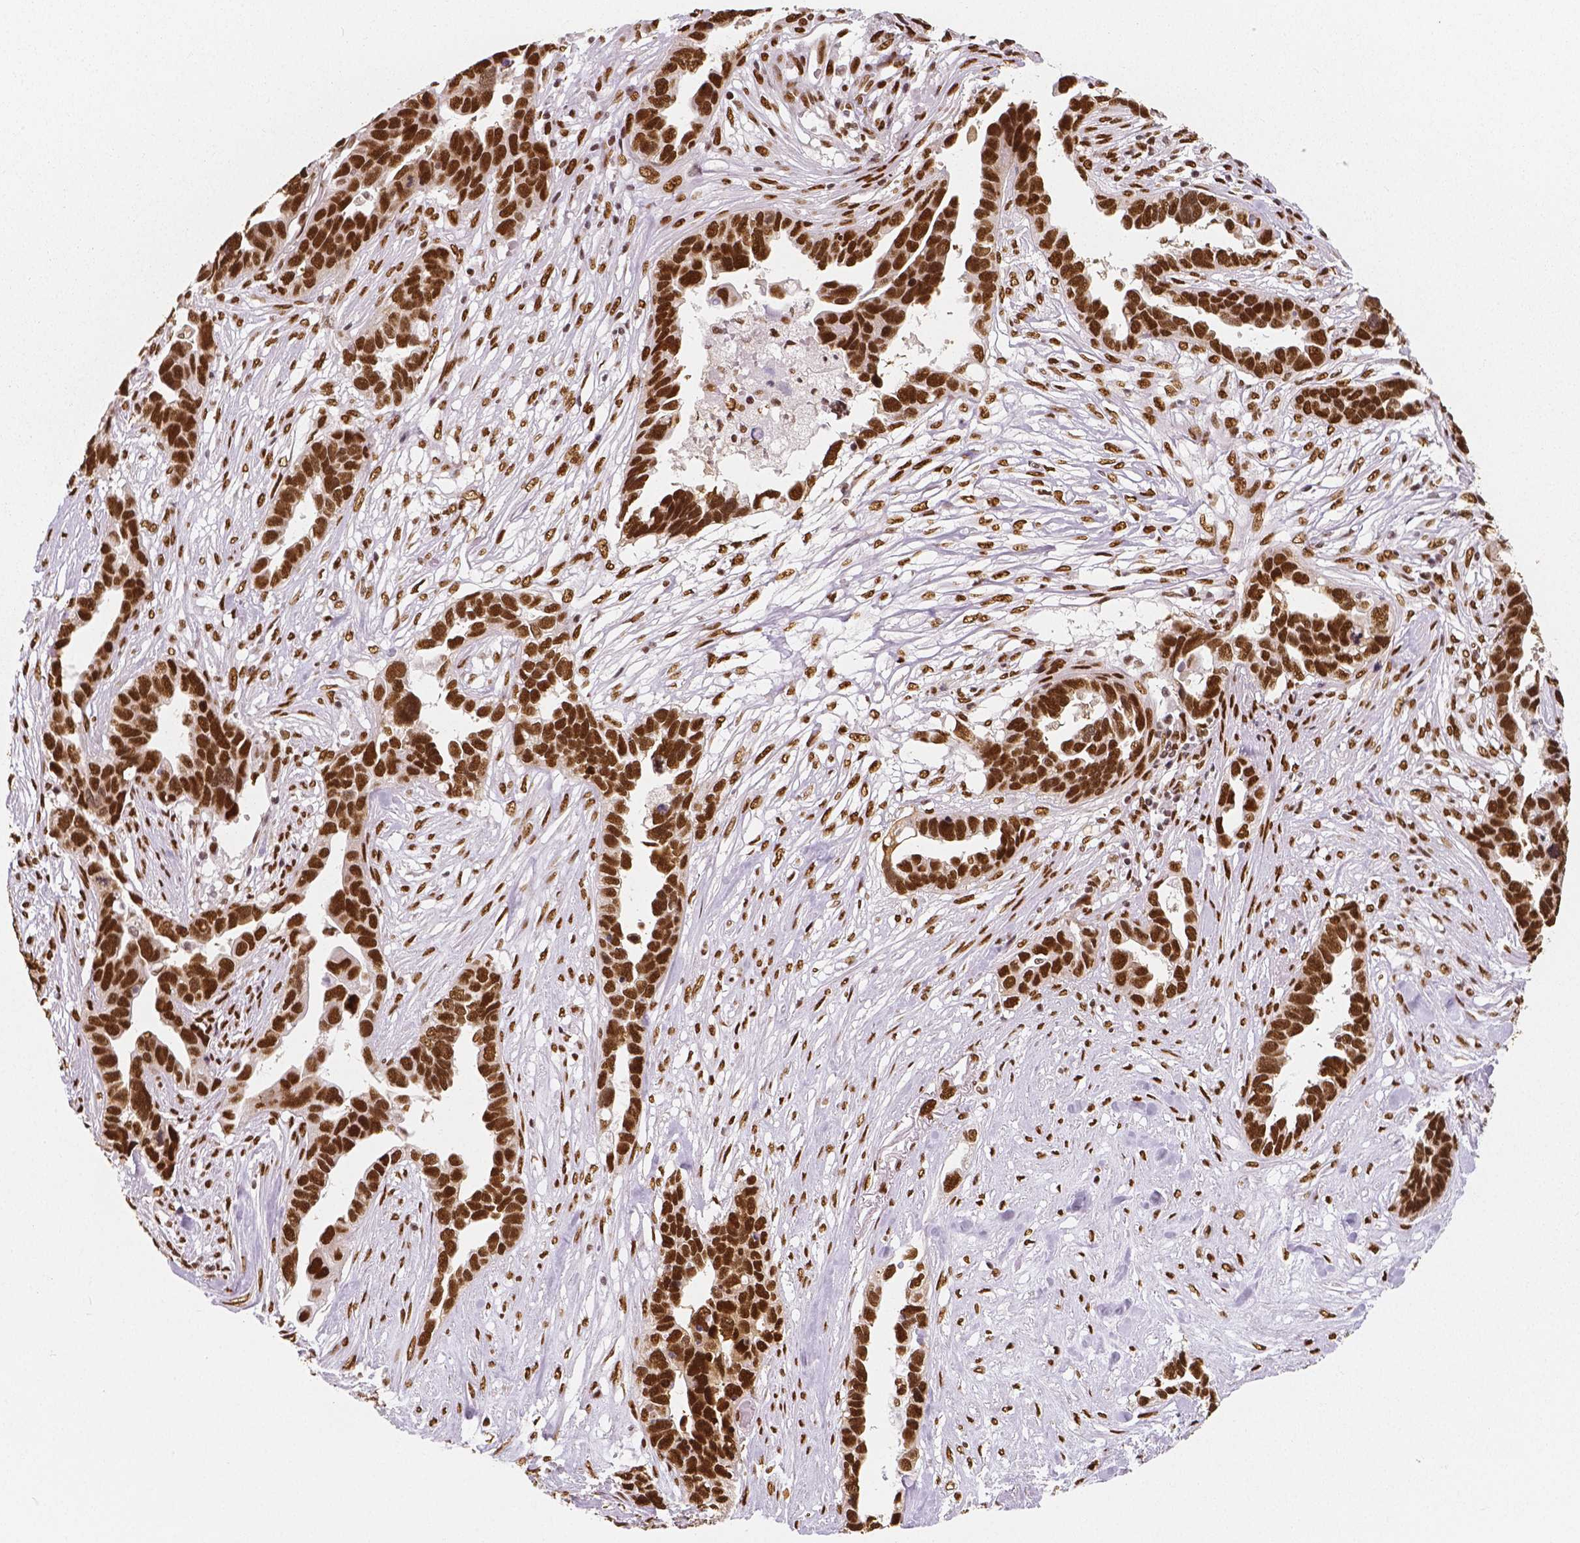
{"staining": {"intensity": "strong", "quantity": ">75%", "location": "nuclear"}, "tissue": "ovarian cancer", "cell_type": "Tumor cells", "image_type": "cancer", "snomed": [{"axis": "morphology", "description": "Cystadenocarcinoma, serous, NOS"}, {"axis": "topography", "description": "Ovary"}], "caption": "Protein expression analysis of human ovarian cancer (serous cystadenocarcinoma) reveals strong nuclear staining in about >75% of tumor cells.", "gene": "NUCKS1", "patient": {"sex": "female", "age": 54}}